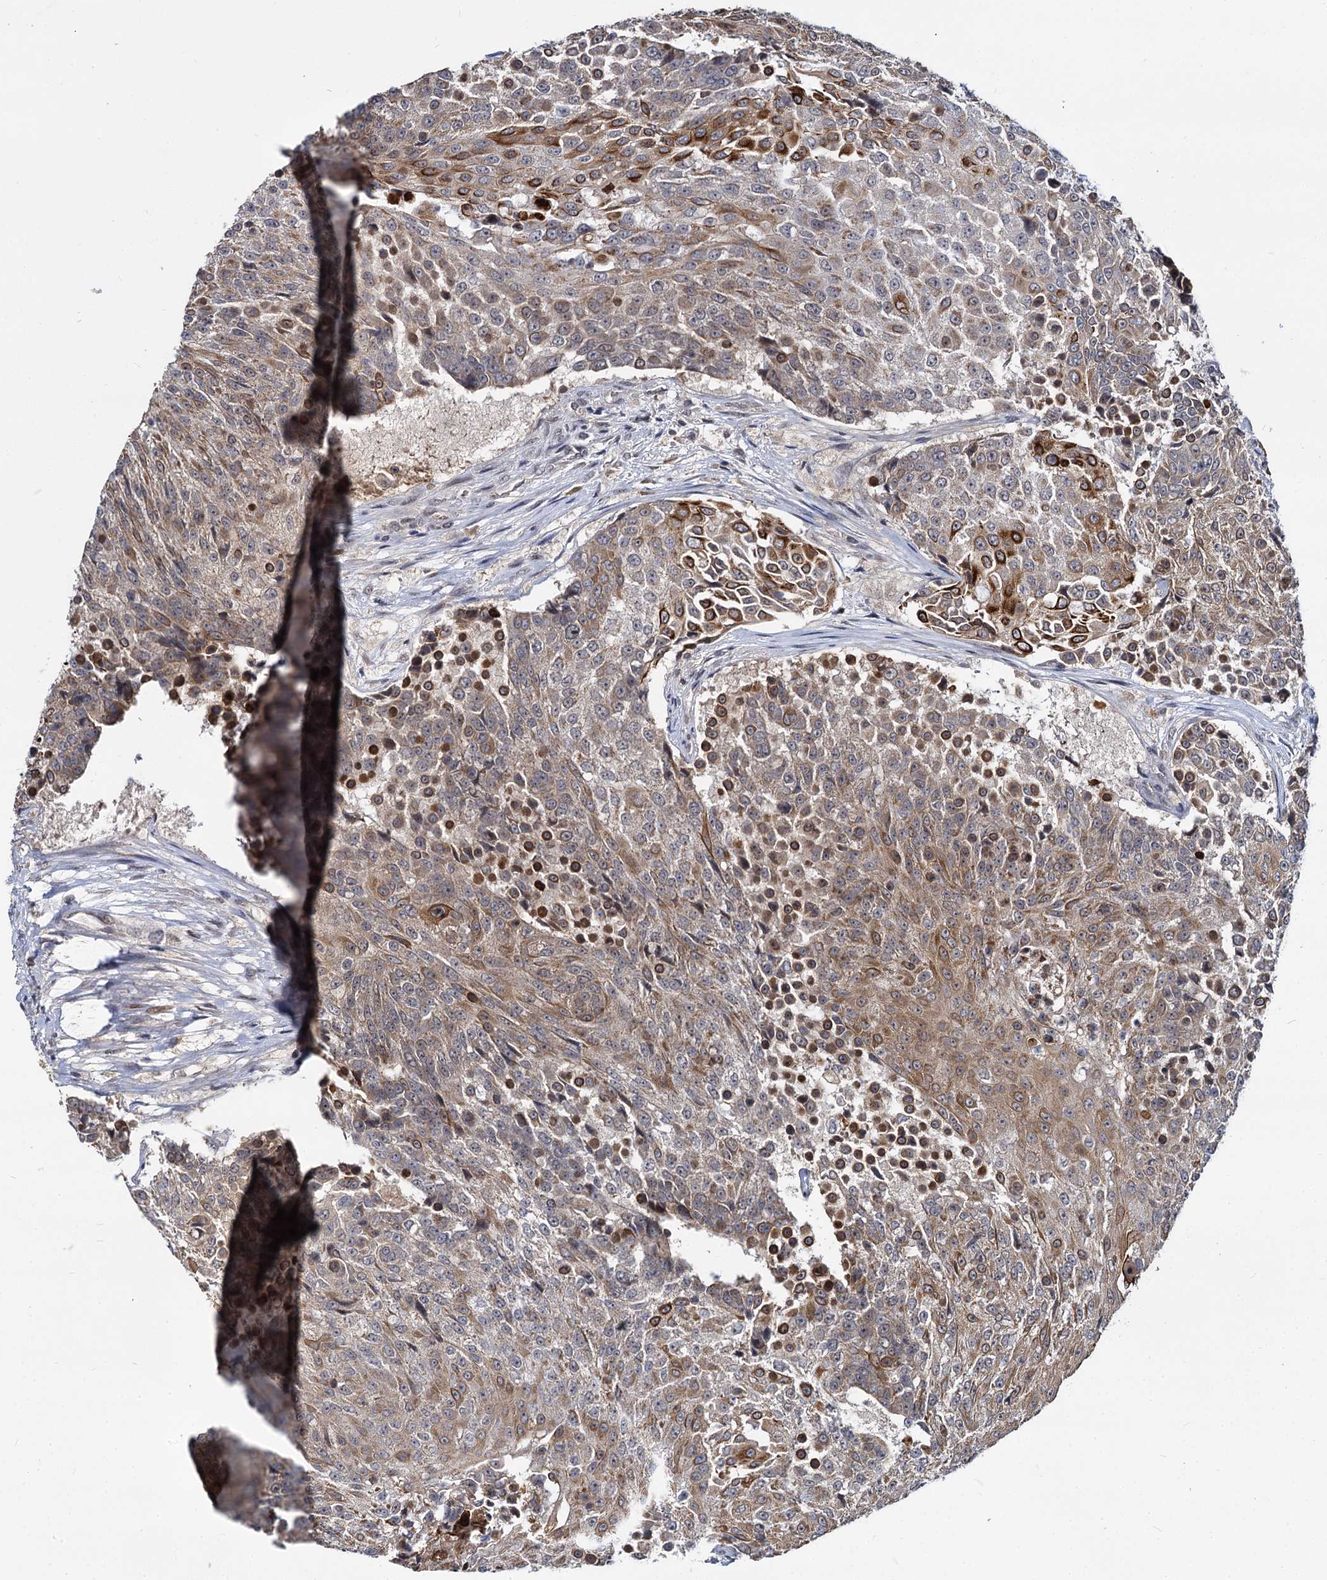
{"staining": {"intensity": "moderate", "quantity": ">75%", "location": "cytoplasmic/membranous"}, "tissue": "urothelial cancer", "cell_type": "Tumor cells", "image_type": "cancer", "snomed": [{"axis": "morphology", "description": "Urothelial carcinoma, High grade"}, {"axis": "topography", "description": "Urinary bladder"}], "caption": "Urothelial cancer stained for a protein shows moderate cytoplasmic/membranous positivity in tumor cells.", "gene": "MAML2", "patient": {"sex": "female", "age": 63}}